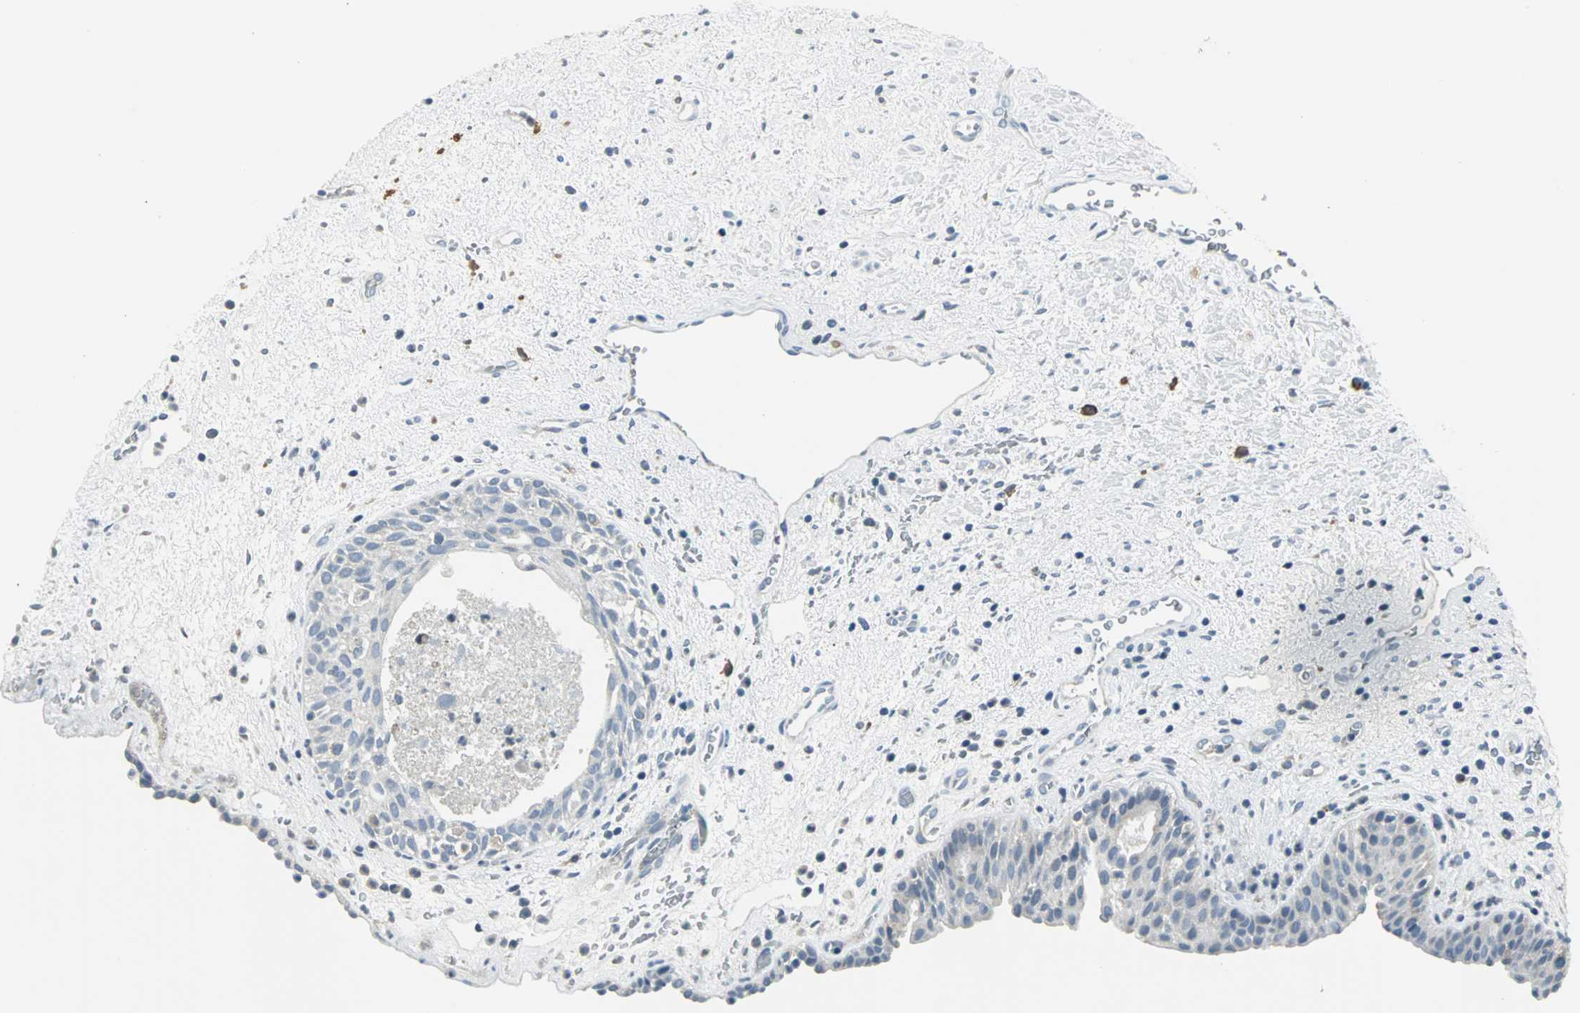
{"staining": {"intensity": "negative", "quantity": "none", "location": "none"}, "tissue": "urinary bladder", "cell_type": "Urothelial cells", "image_type": "normal", "snomed": [{"axis": "morphology", "description": "Normal tissue, NOS"}, {"axis": "topography", "description": "Urinary bladder"}], "caption": "Immunohistochemical staining of unremarkable human urinary bladder reveals no significant staining in urothelial cells.", "gene": "SLC2A5", "patient": {"sex": "male", "age": 48}}